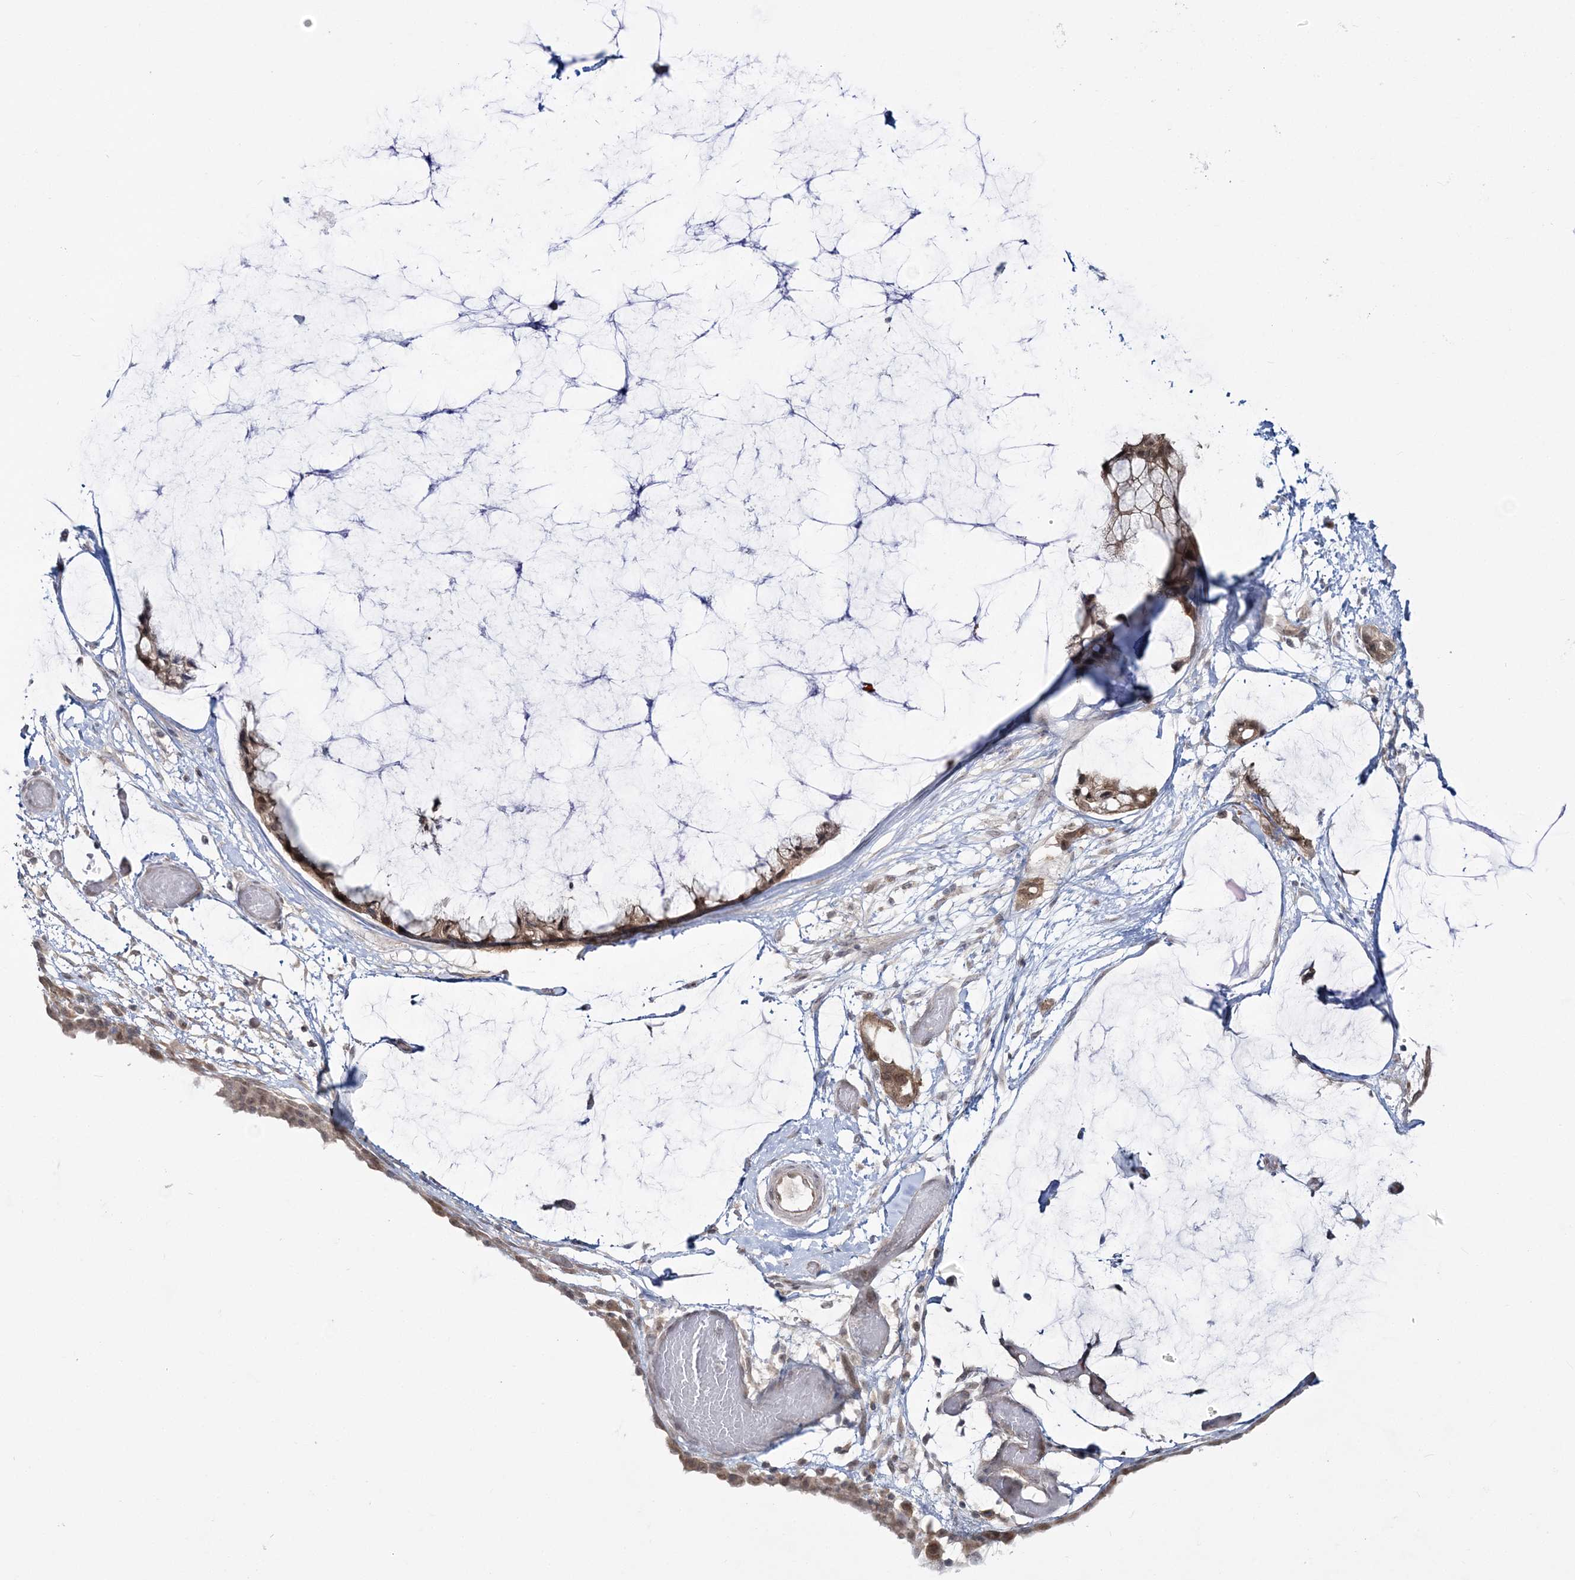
{"staining": {"intensity": "moderate", "quantity": ">75%", "location": "cytoplasmic/membranous,nuclear"}, "tissue": "ovarian cancer", "cell_type": "Tumor cells", "image_type": "cancer", "snomed": [{"axis": "morphology", "description": "Cystadenocarcinoma, mucinous, NOS"}, {"axis": "topography", "description": "Ovary"}], "caption": "Protein expression analysis of ovarian mucinous cystadenocarcinoma demonstrates moderate cytoplasmic/membranous and nuclear positivity in about >75% of tumor cells. (Brightfield microscopy of DAB IHC at high magnification).", "gene": "ZFAND6", "patient": {"sex": "female", "age": 39}}